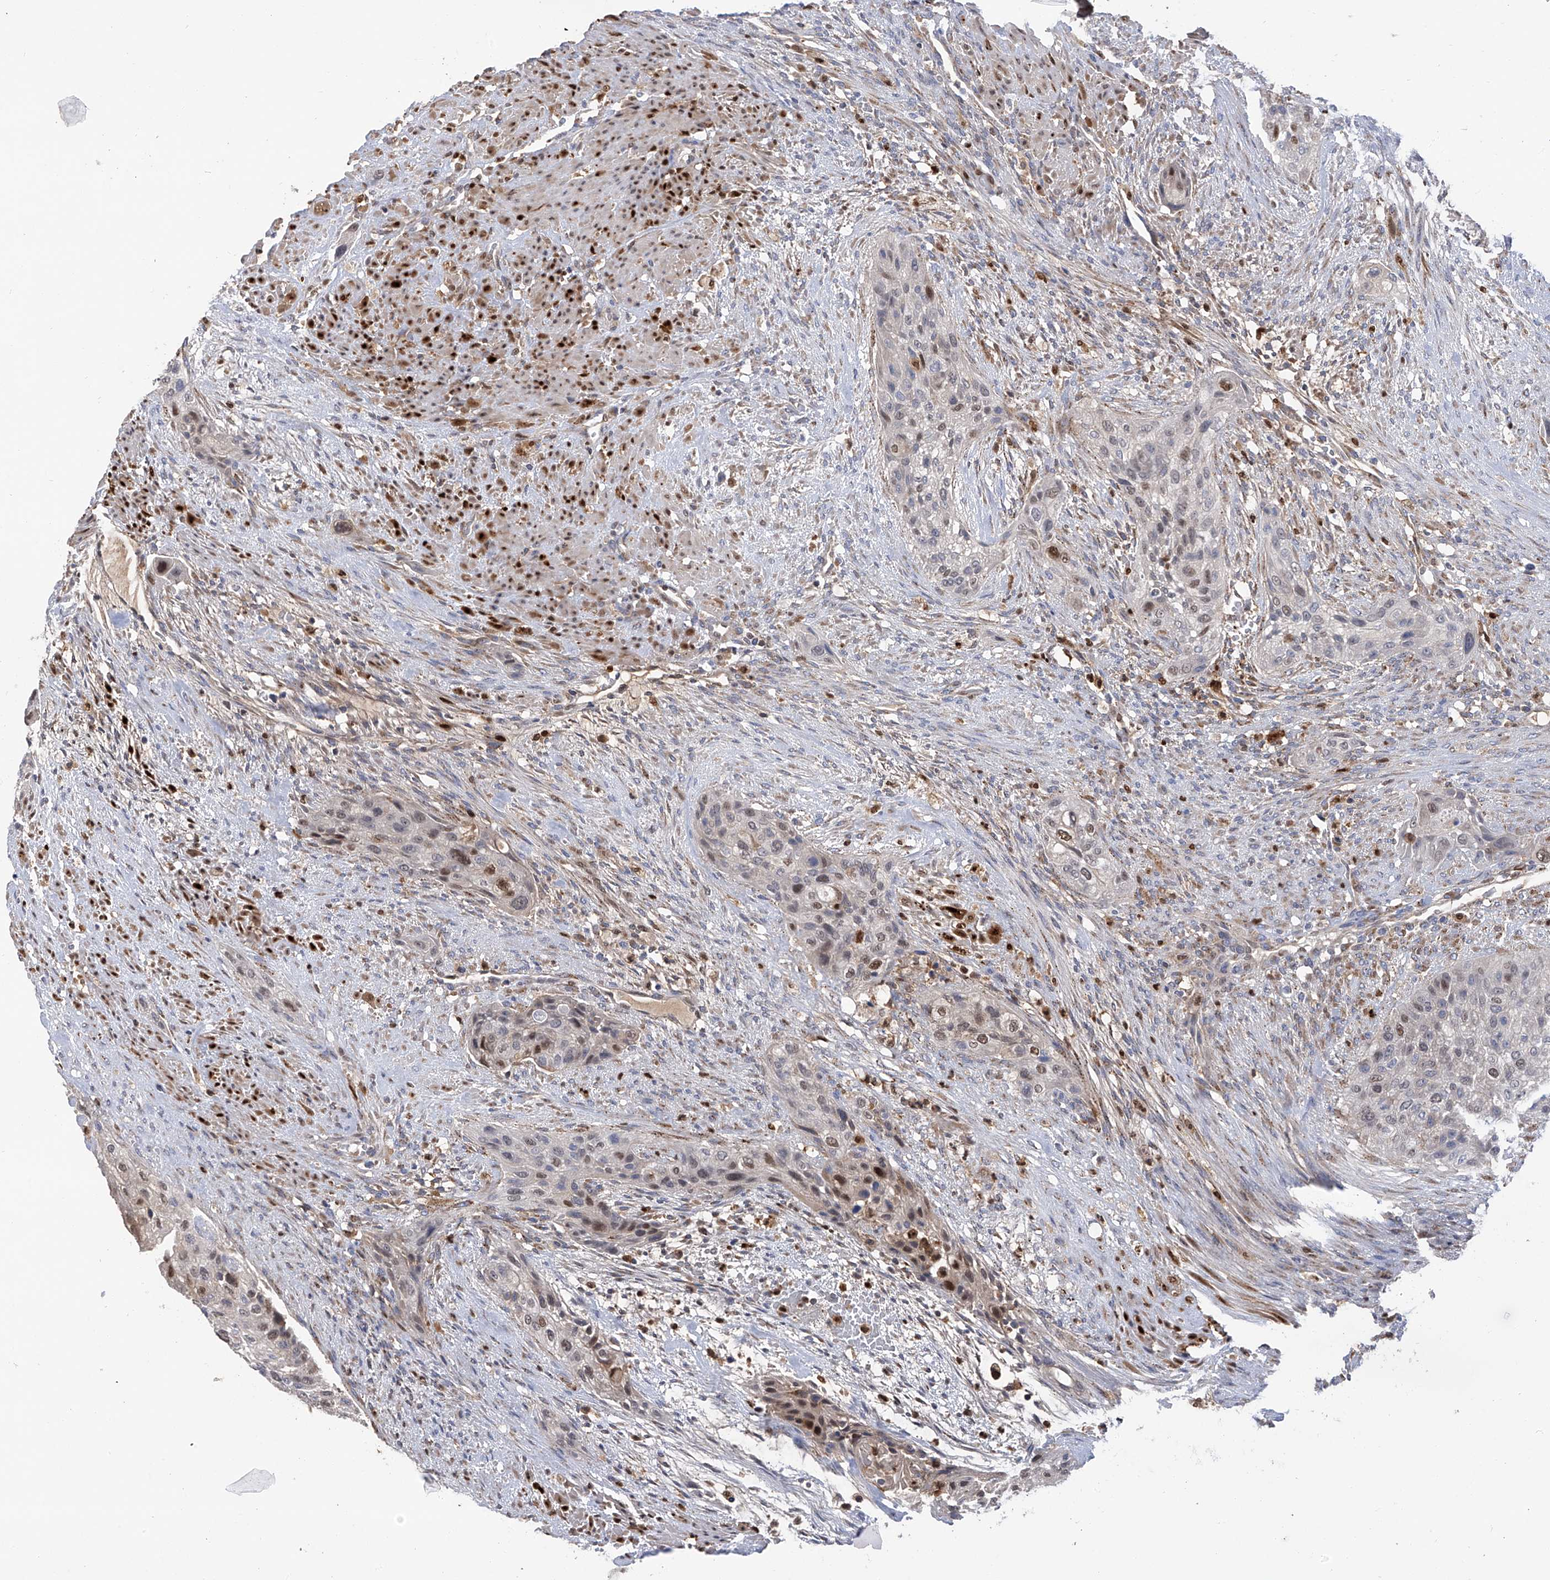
{"staining": {"intensity": "moderate", "quantity": "25%-75%", "location": "nuclear"}, "tissue": "urothelial cancer", "cell_type": "Tumor cells", "image_type": "cancer", "snomed": [{"axis": "morphology", "description": "Urothelial carcinoma, High grade"}, {"axis": "topography", "description": "Urinary bladder"}], "caption": "IHC micrograph of neoplastic tissue: high-grade urothelial carcinoma stained using immunohistochemistry (IHC) exhibits medium levels of moderate protein expression localized specifically in the nuclear of tumor cells, appearing as a nuclear brown color.", "gene": "PHF20", "patient": {"sex": "male", "age": 35}}